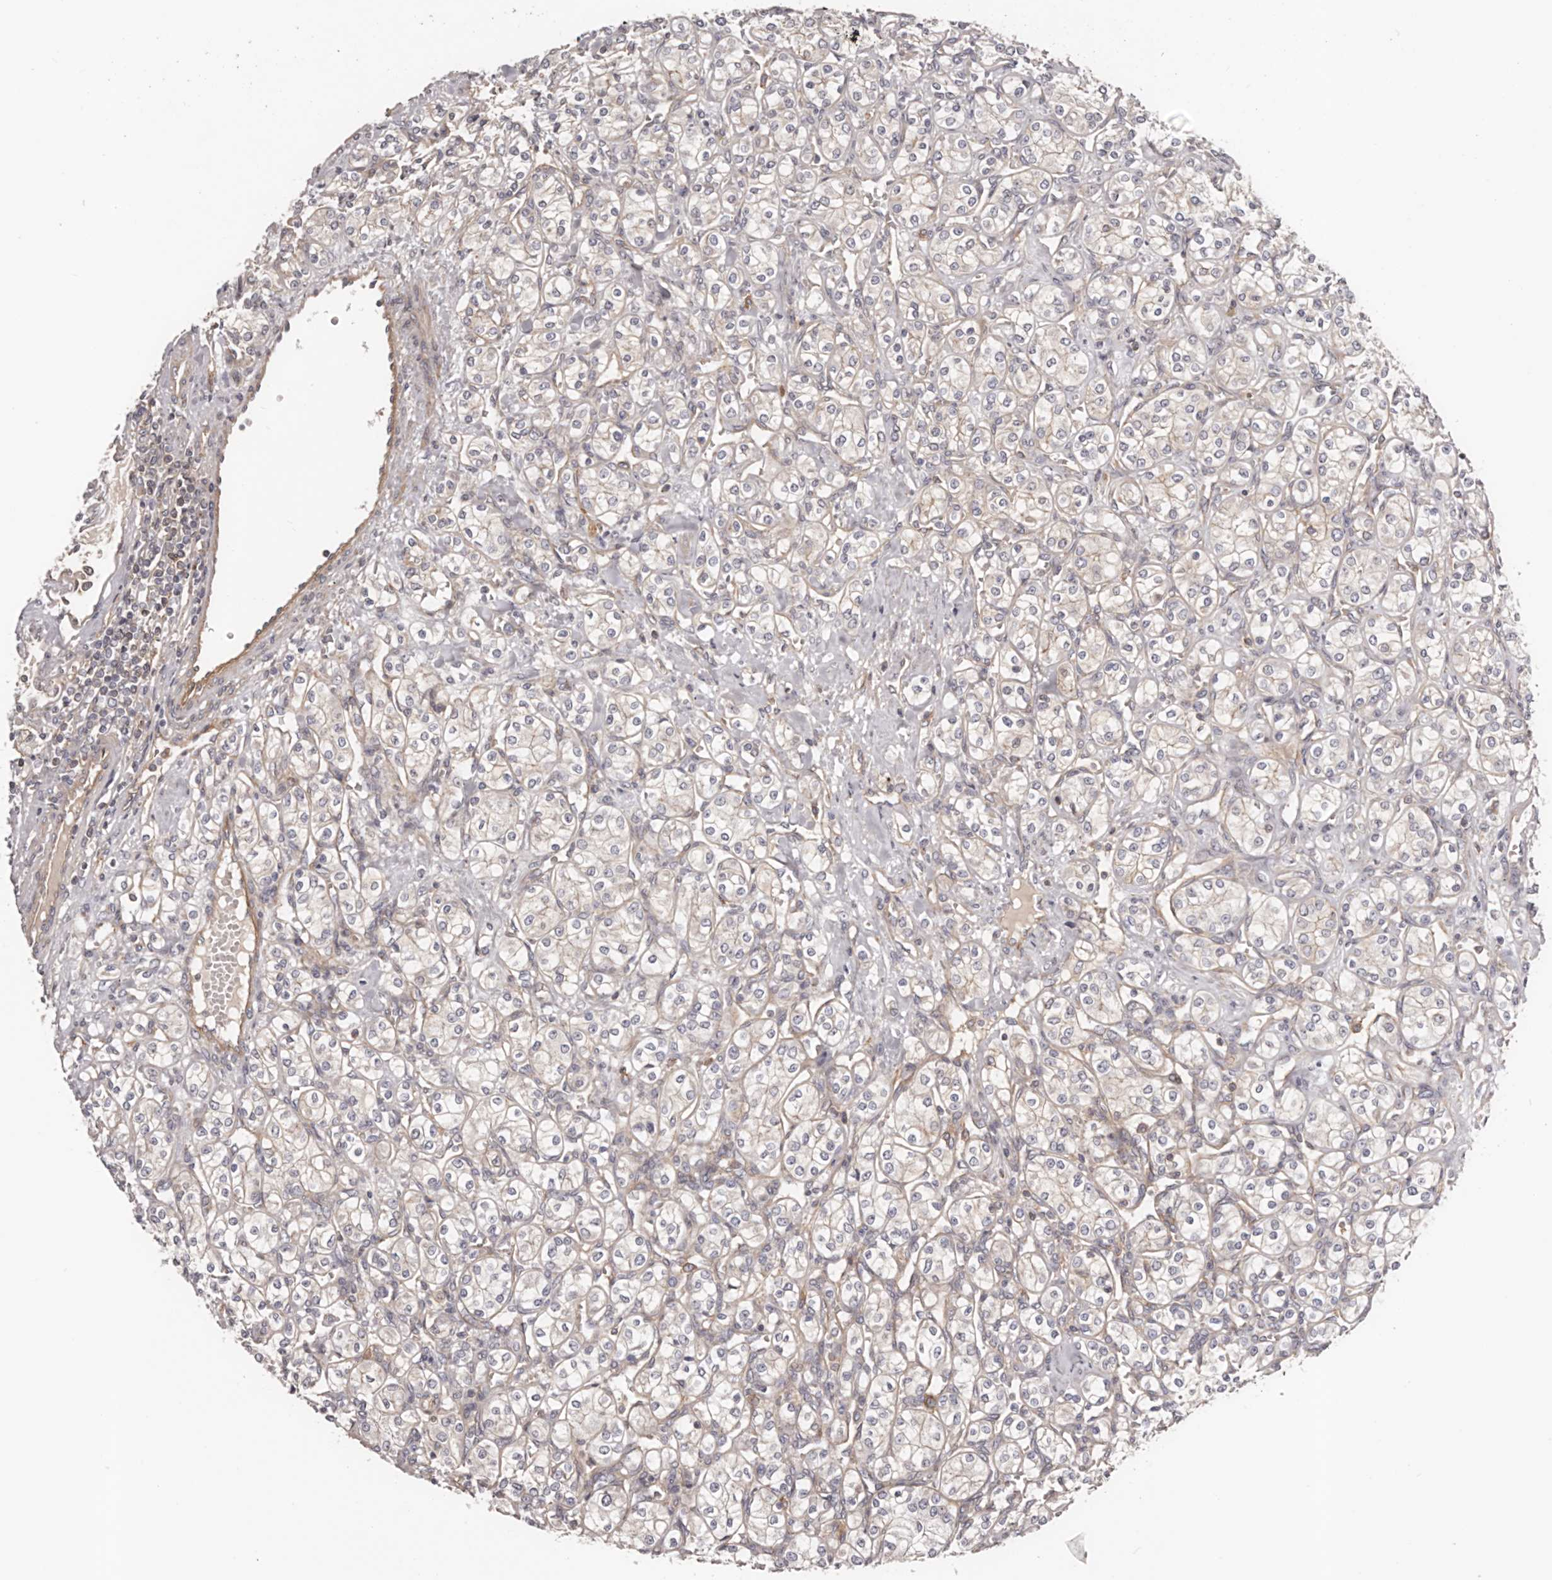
{"staining": {"intensity": "negative", "quantity": "none", "location": "none"}, "tissue": "renal cancer", "cell_type": "Tumor cells", "image_type": "cancer", "snomed": [{"axis": "morphology", "description": "Adenocarcinoma, NOS"}, {"axis": "topography", "description": "Kidney"}], "caption": "The histopathology image displays no staining of tumor cells in renal cancer.", "gene": "DMRT2", "patient": {"sex": "male", "age": 77}}